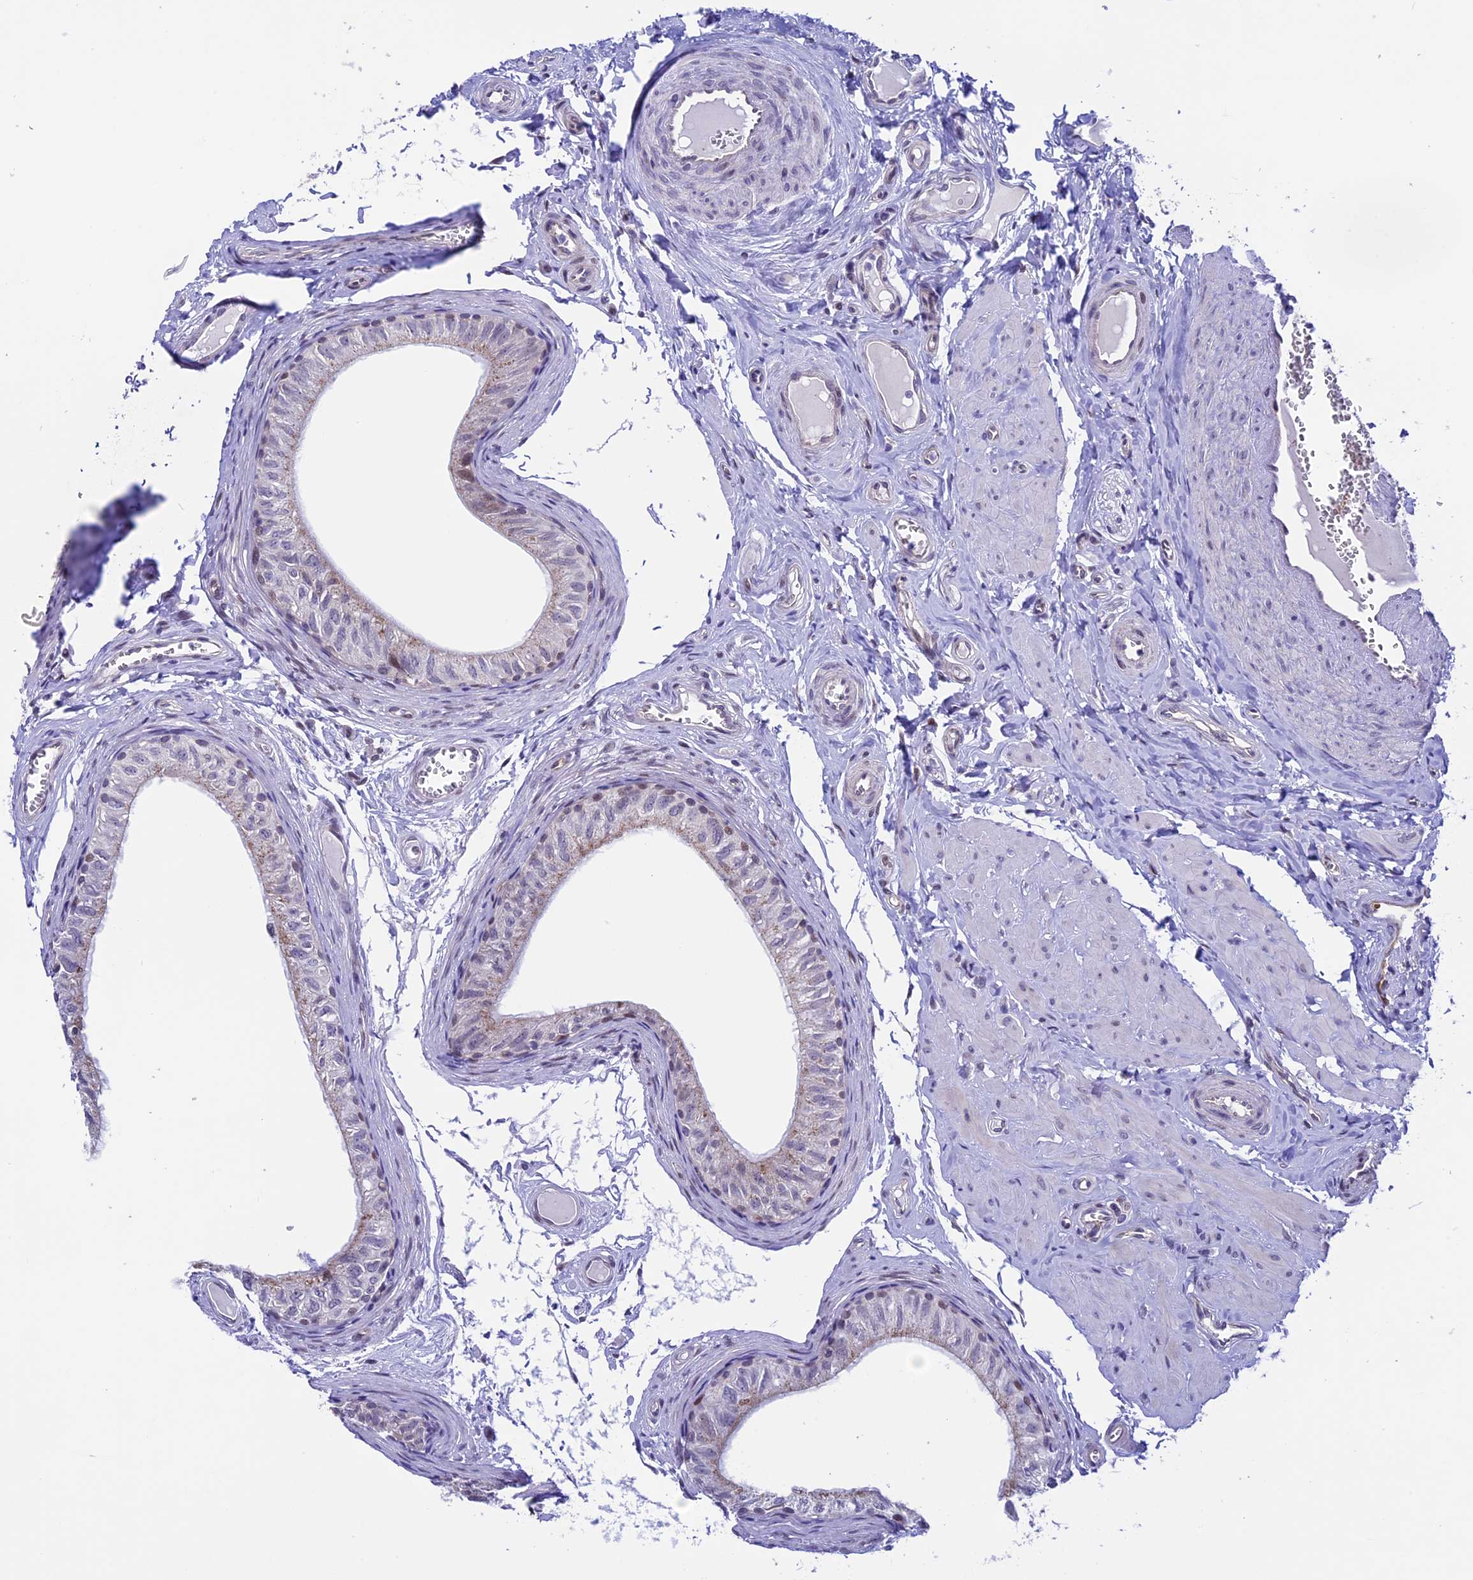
{"staining": {"intensity": "negative", "quantity": "none", "location": "none"}, "tissue": "epididymis", "cell_type": "Glandular cells", "image_type": "normal", "snomed": [{"axis": "morphology", "description": "Normal tissue, NOS"}, {"axis": "topography", "description": "Epididymis"}], "caption": "Immunohistochemical staining of normal human epididymis demonstrates no significant staining in glandular cells. (DAB IHC, high magnification).", "gene": "TMEM171", "patient": {"sex": "male", "age": 42}}